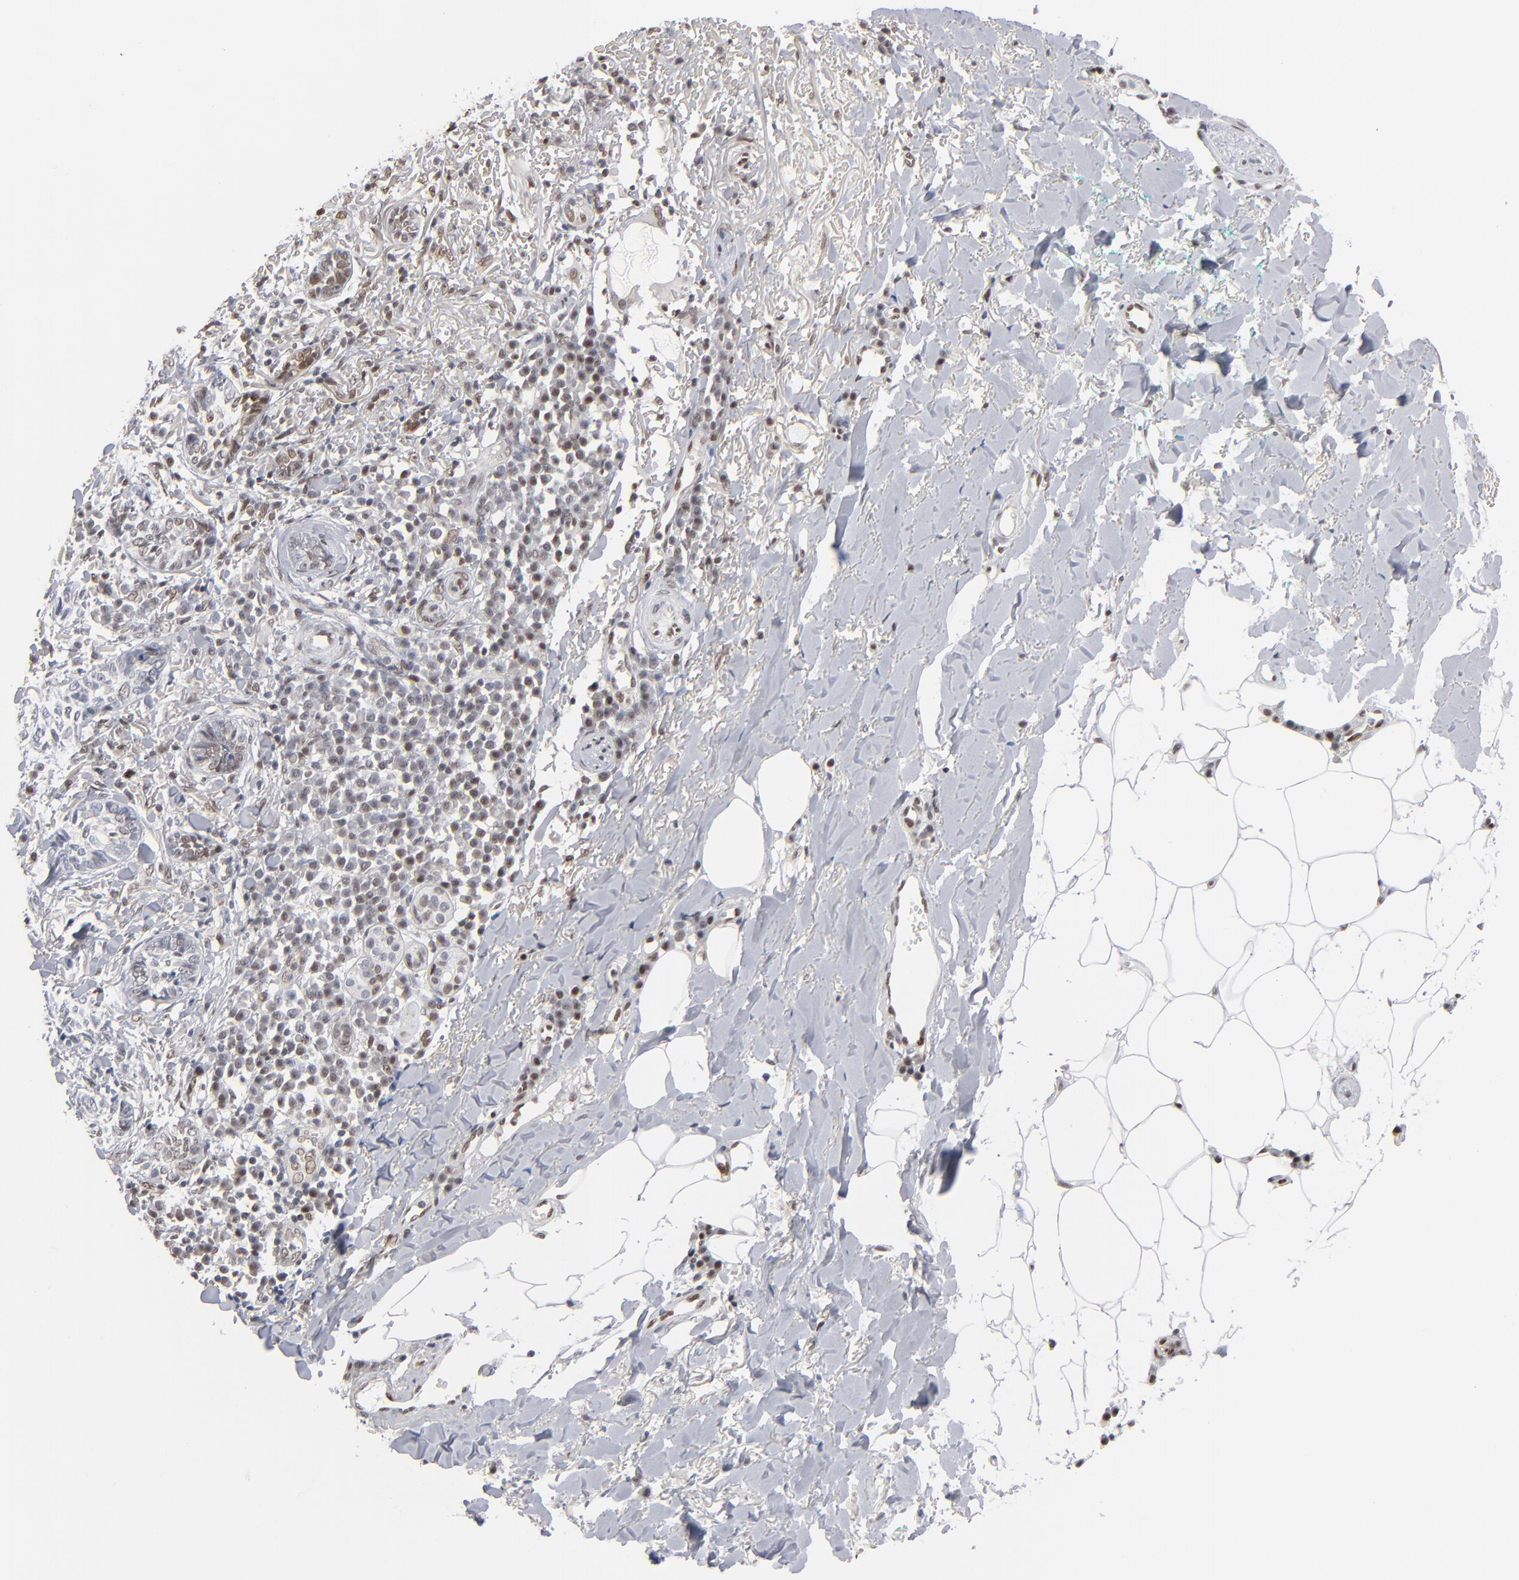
{"staining": {"intensity": "moderate", "quantity": "<25%", "location": "cytoplasmic/membranous"}, "tissue": "skin cancer", "cell_type": "Tumor cells", "image_type": "cancer", "snomed": [{"axis": "morphology", "description": "Basal cell carcinoma"}, {"axis": "topography", "description": "Skin"}], "caption": "Tumor cells exhibit low levels of moderate cytoplasmic/membranous expression in approximately <25% of cells in skin cancer.", "gene": "IRF9", "patient": {"sex": "female", "age": 89}}